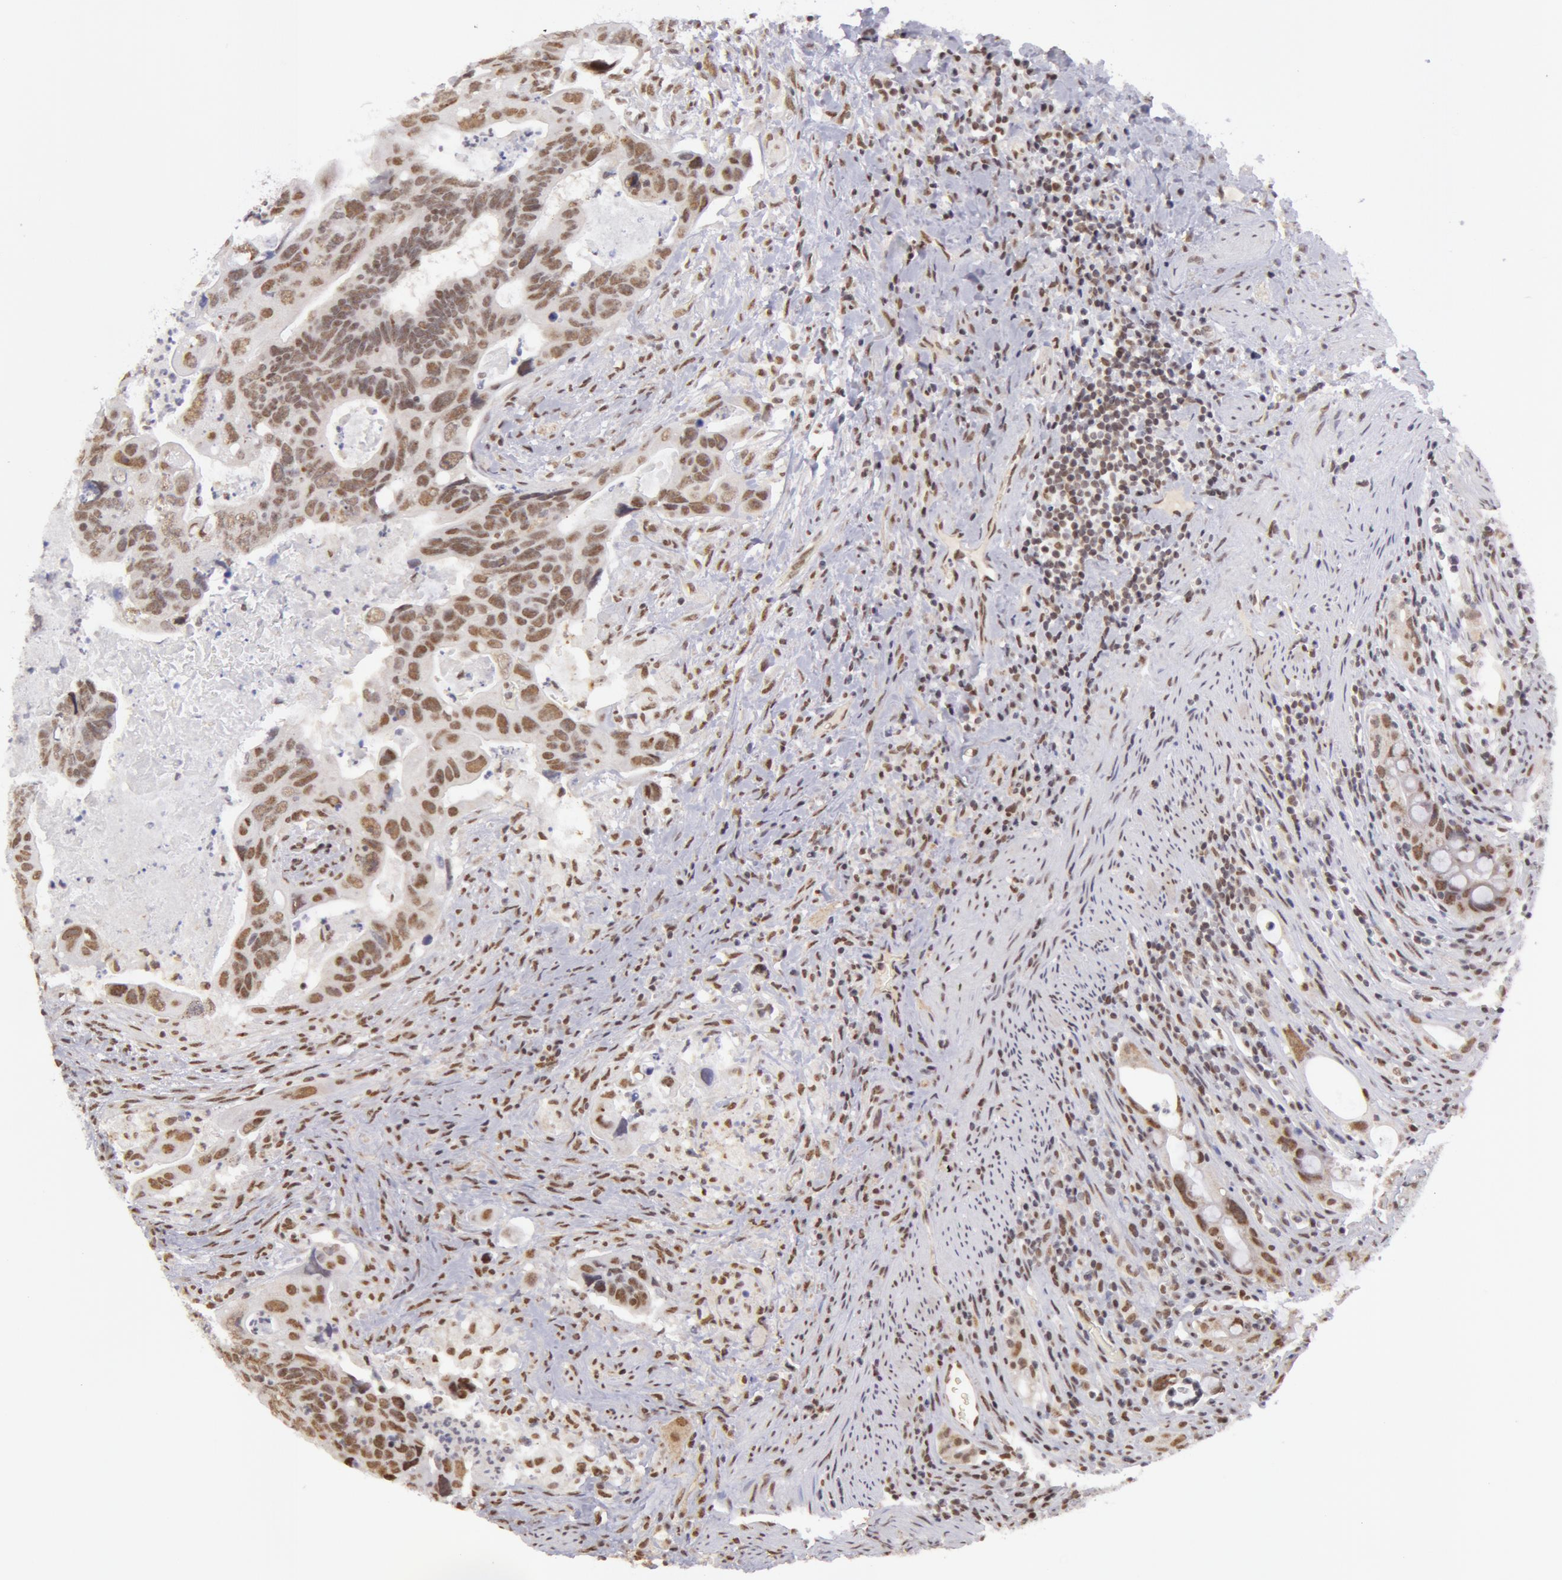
{"staining": {"intensity": "moderate", "quantity": ">75%", "location": "nuclear"}, "tissue": "colorectal cancer", "cell_type": "Tumor cells", "image_type": "cancer", "snomed": [{"axis": "morphology", "description": "Adenocarcinoma, NOS"}, {"axis": "topography", "description": "Rectum"}], "caption": "High-magnification brightfield microscopy of colorectal cancer (adenocarcinoma) stained with DAB (brown) and counterstained with hematoxylin (blue). tumor cells exhibit moderate nuclear positivity is present in approximately>75% of cells. (Stains: DAB (3,3'-diaminobenzidine) in brown, nuclei in blue, Microscopy: brightfield microscopy at high magnification).", "gene": "VRTN", "patient": {"sex": "male", "age": 53}}